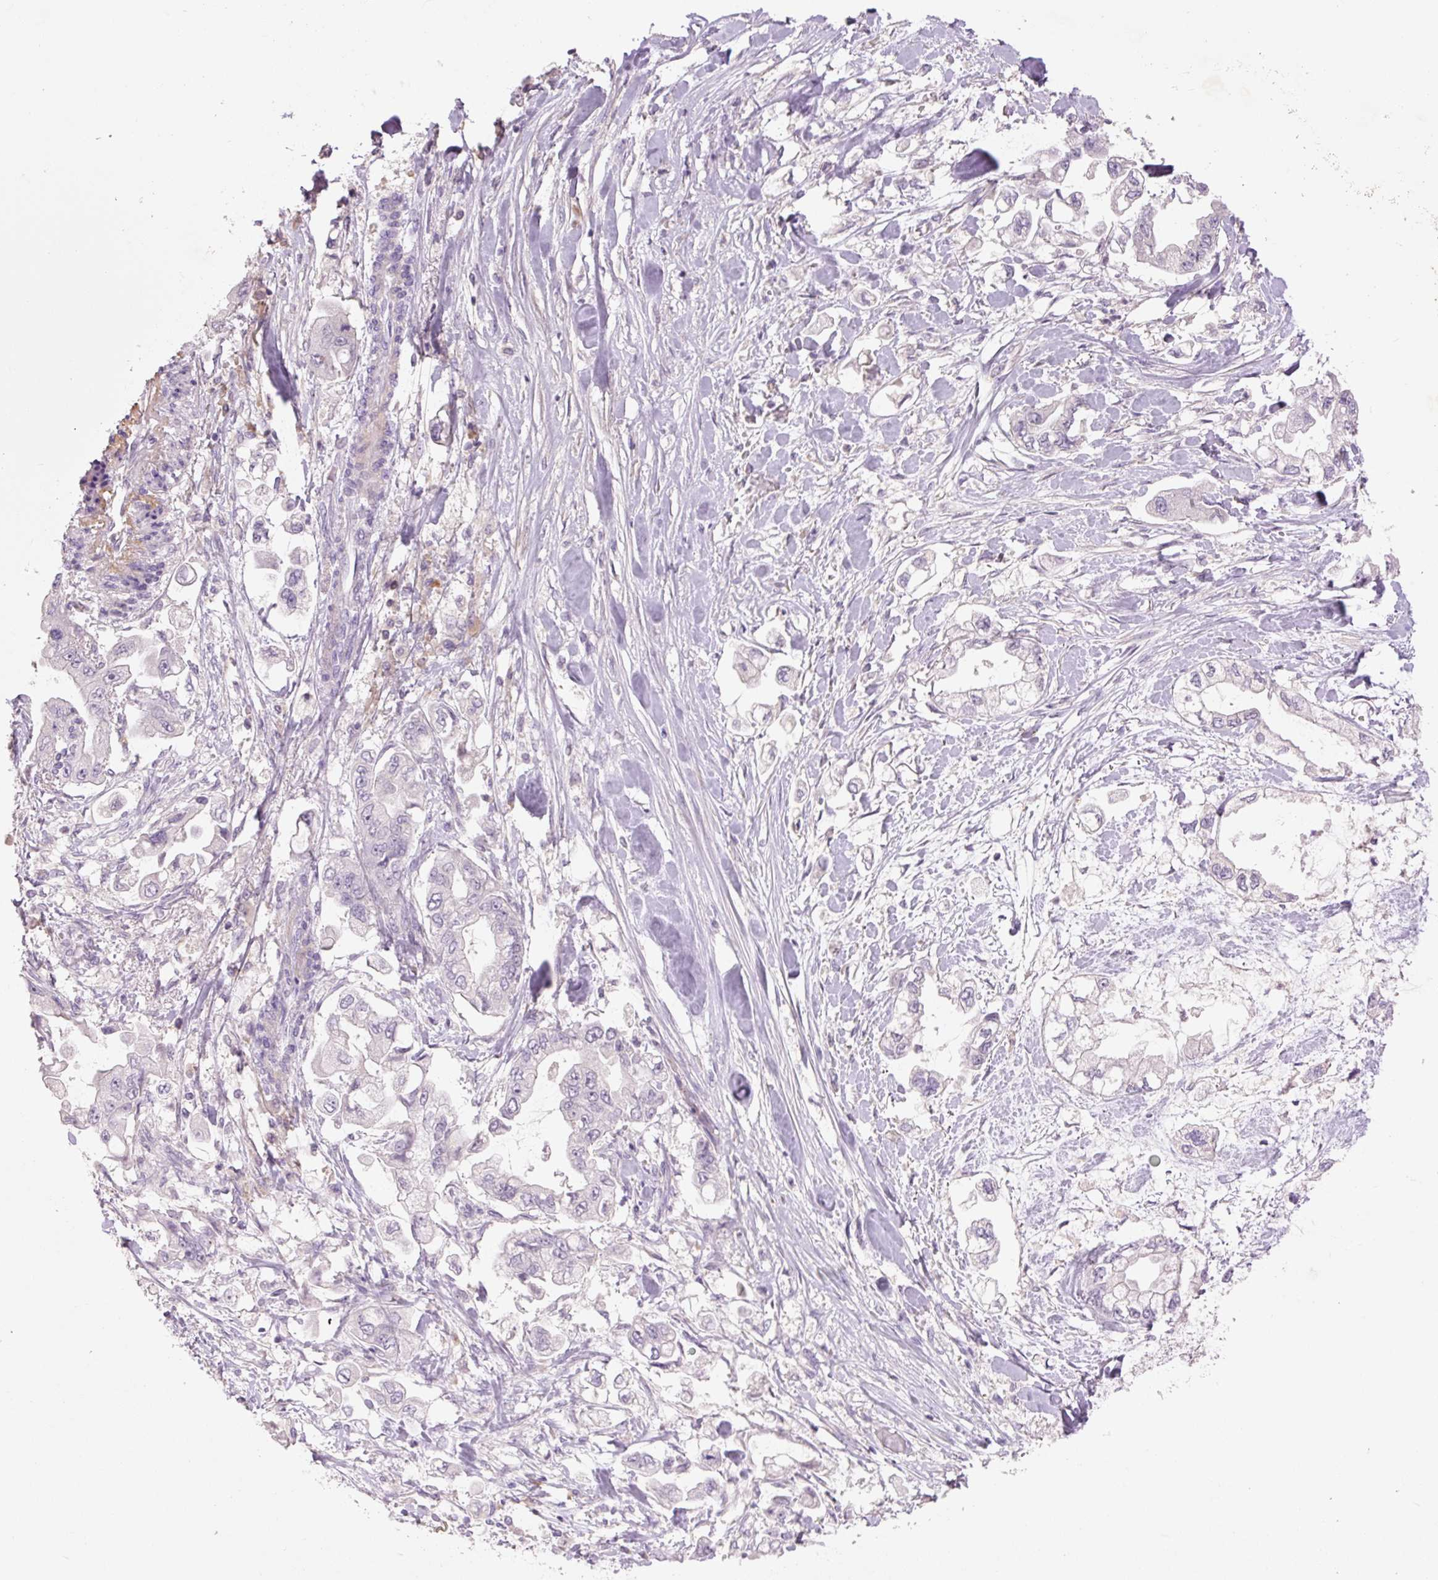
{"staining": {"intensity": "negative", "quantity": "none", "location": "none"}, "tissue": "stomach cancer", "cell_type": "Tumor cells", "image_type": "cancer", "snomed": [{"axis": "morphology", "description": "Adenocarcinoma, NOS"}, {"axis": "topography", "description": "Stomach"}], "caption": "High power microscopy micrograph of an immunohistochemistry photomicrograph of stomach cancer (adenocarcinoma), revealing no significant expression in tumor cells. Nuclei are stained in blue.", "gene": "TMEM100", "patient": {"sex": "male", "age": 62}}